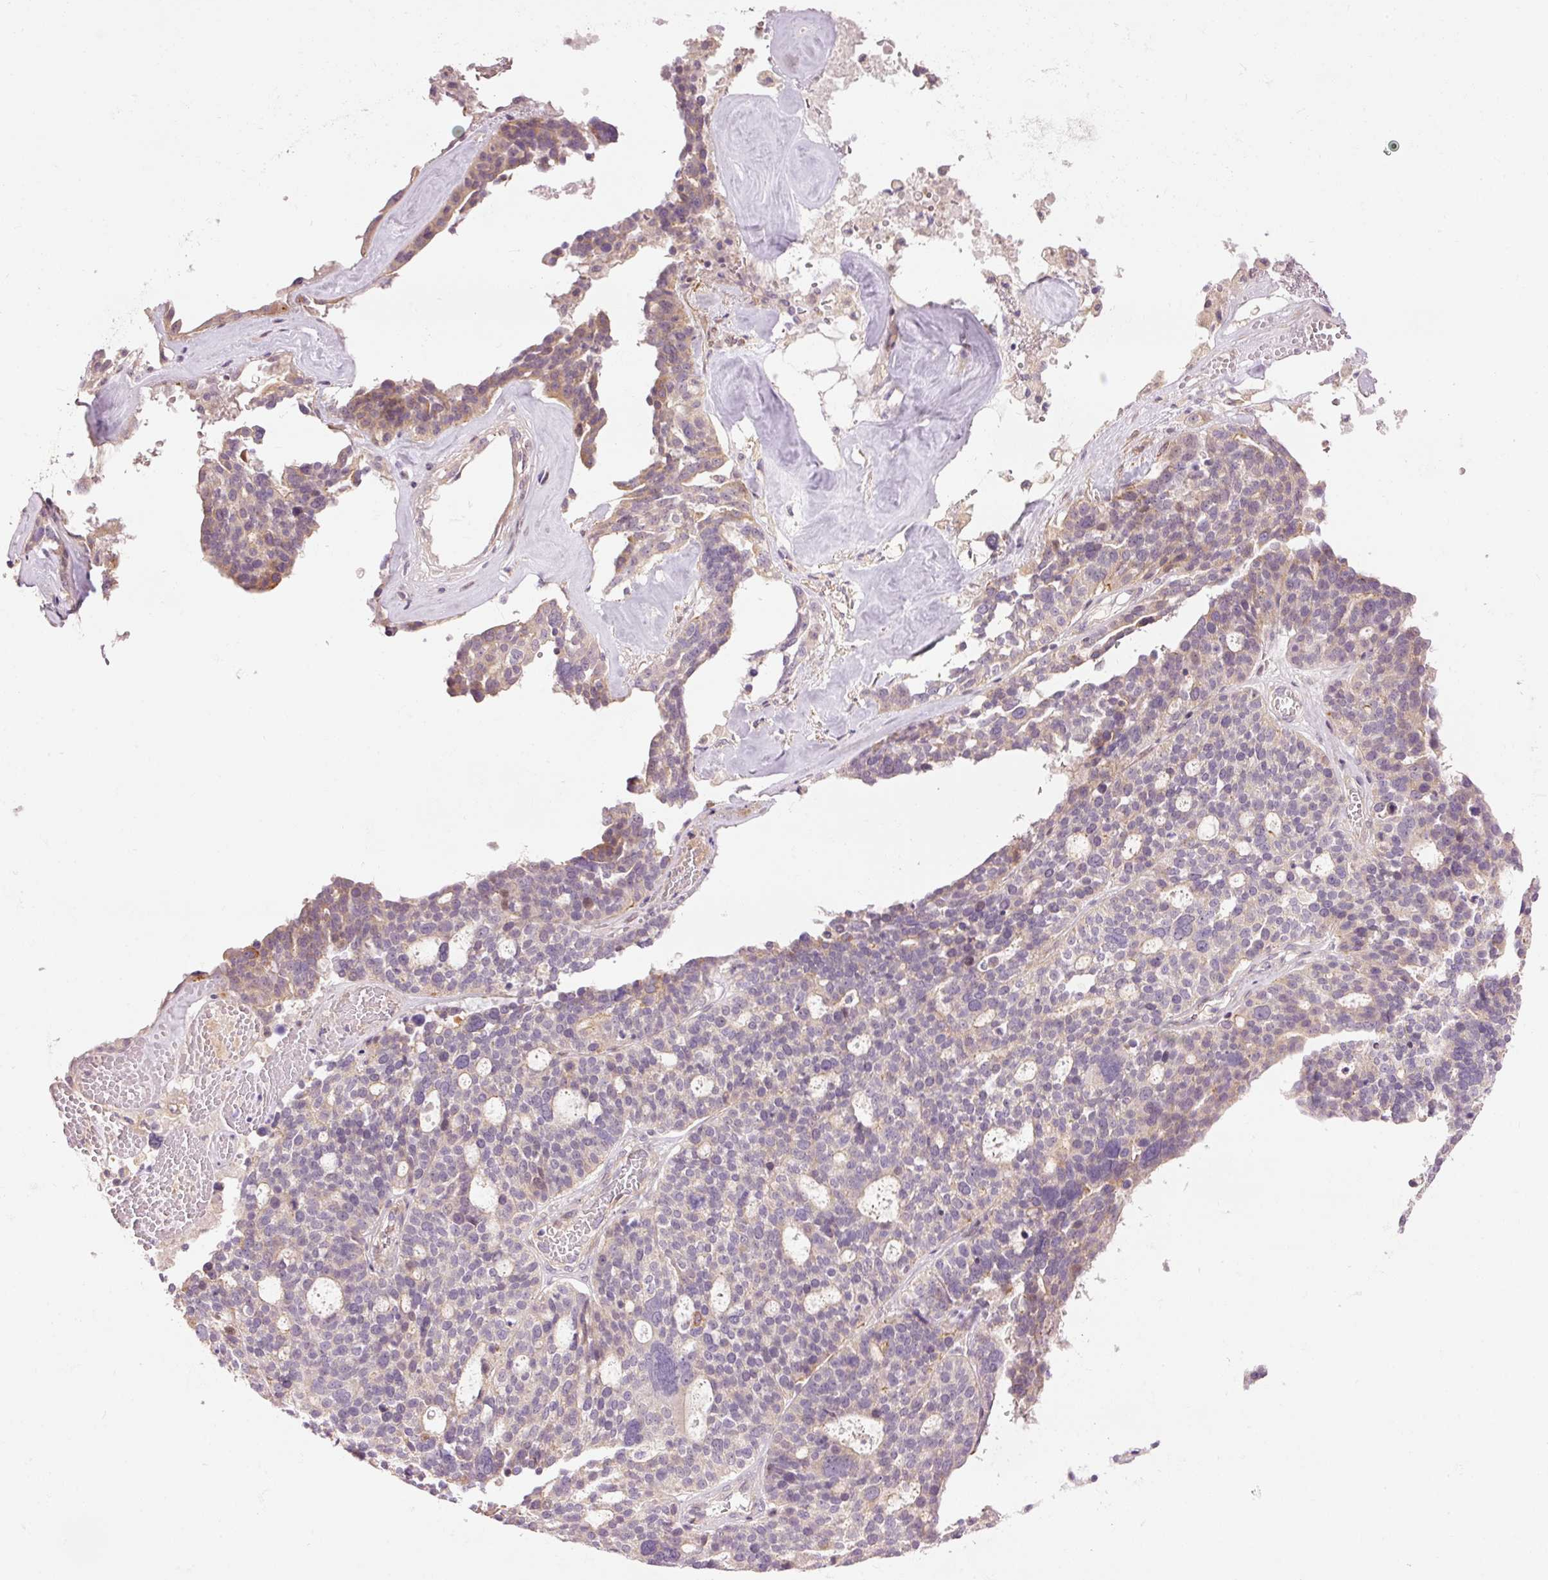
{"staining": {"intensity": "weak", "quantity": "25%-75%", "location": "cytoplasmic/membranous"}, "tissue": "ovarian cancer", "cell_type": "Tumor cells", "image_type": "cancer", "snomed": [{"axis": "morphology", "description": "Cystadenocarcinoma, serous, NOS"}, {"axis": "topography", "description": "Ovary"}], "caption": "The photomicrograph demonstrates staining of ovarian serous cystadenocarcinoma, revealing weak cytoplasmic/membranous protein positivity (brown color) within tumor cells. The protein of interest is stained brown, and the nuclei are stained in blue (DAB IHC with brightfield microscopy, high magnification).", "gene": "SLC29A3", "patient": {"sex": "female", "age": 59}}